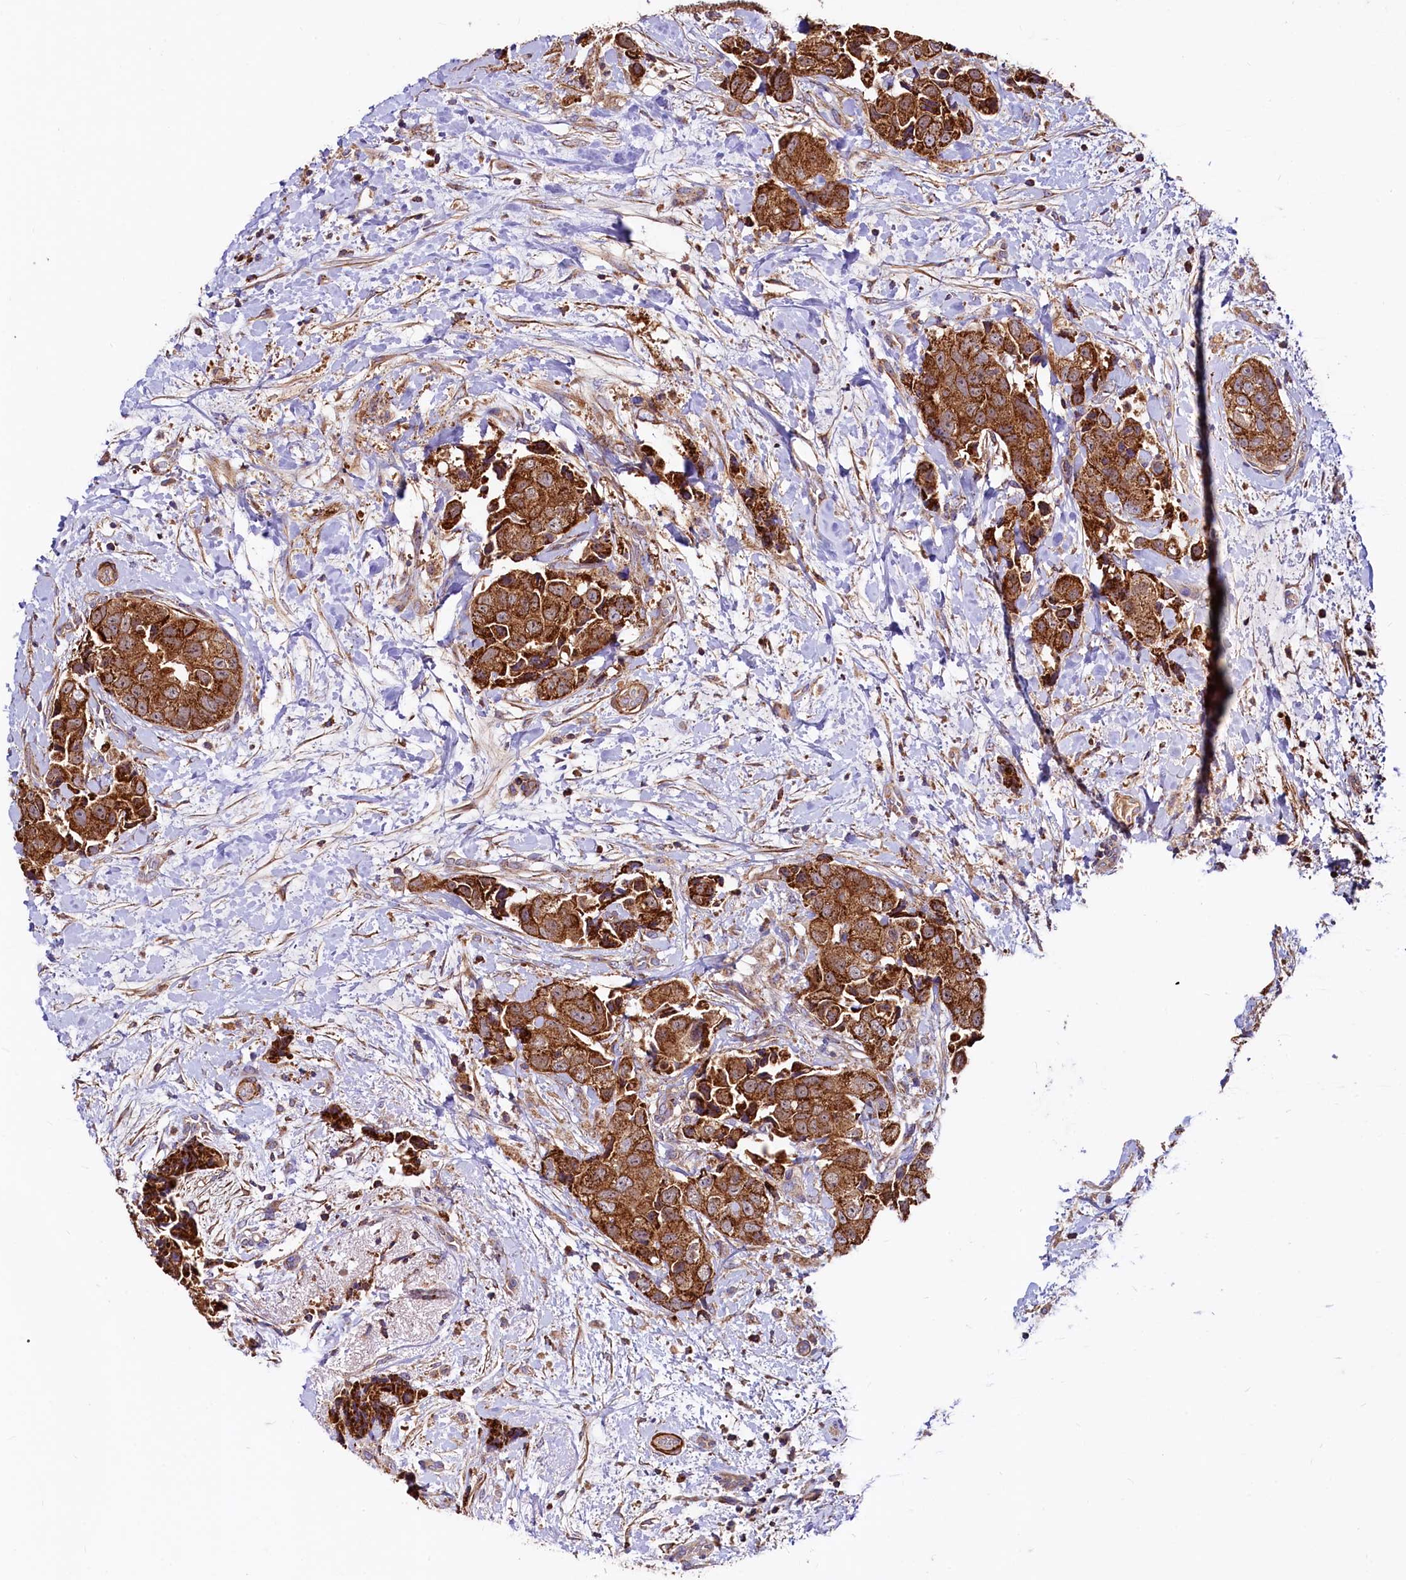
{"staining": {"intensity": "strong", "quantity": ">75%", "location": "cytoplasmic/membranous"}, "tissue": "breast cancer", "cell_type": "Tumor cells", "image_type": "cancer", "snomed": [{"axis": "morphology", "description": "Normal tissue, NOS"}, {"axis": "morphology", "description": "Duct carcinoma"}, {"axis": "topography", "description": "Breast"}], "caption": "A brown stain labels strong cytoplasmic/membranous staining of a protein in invasive ductal carcinoma (breast) tumor cells.", "gene": "CIAO3", "patient": {"sex": "female", "age": 62}}